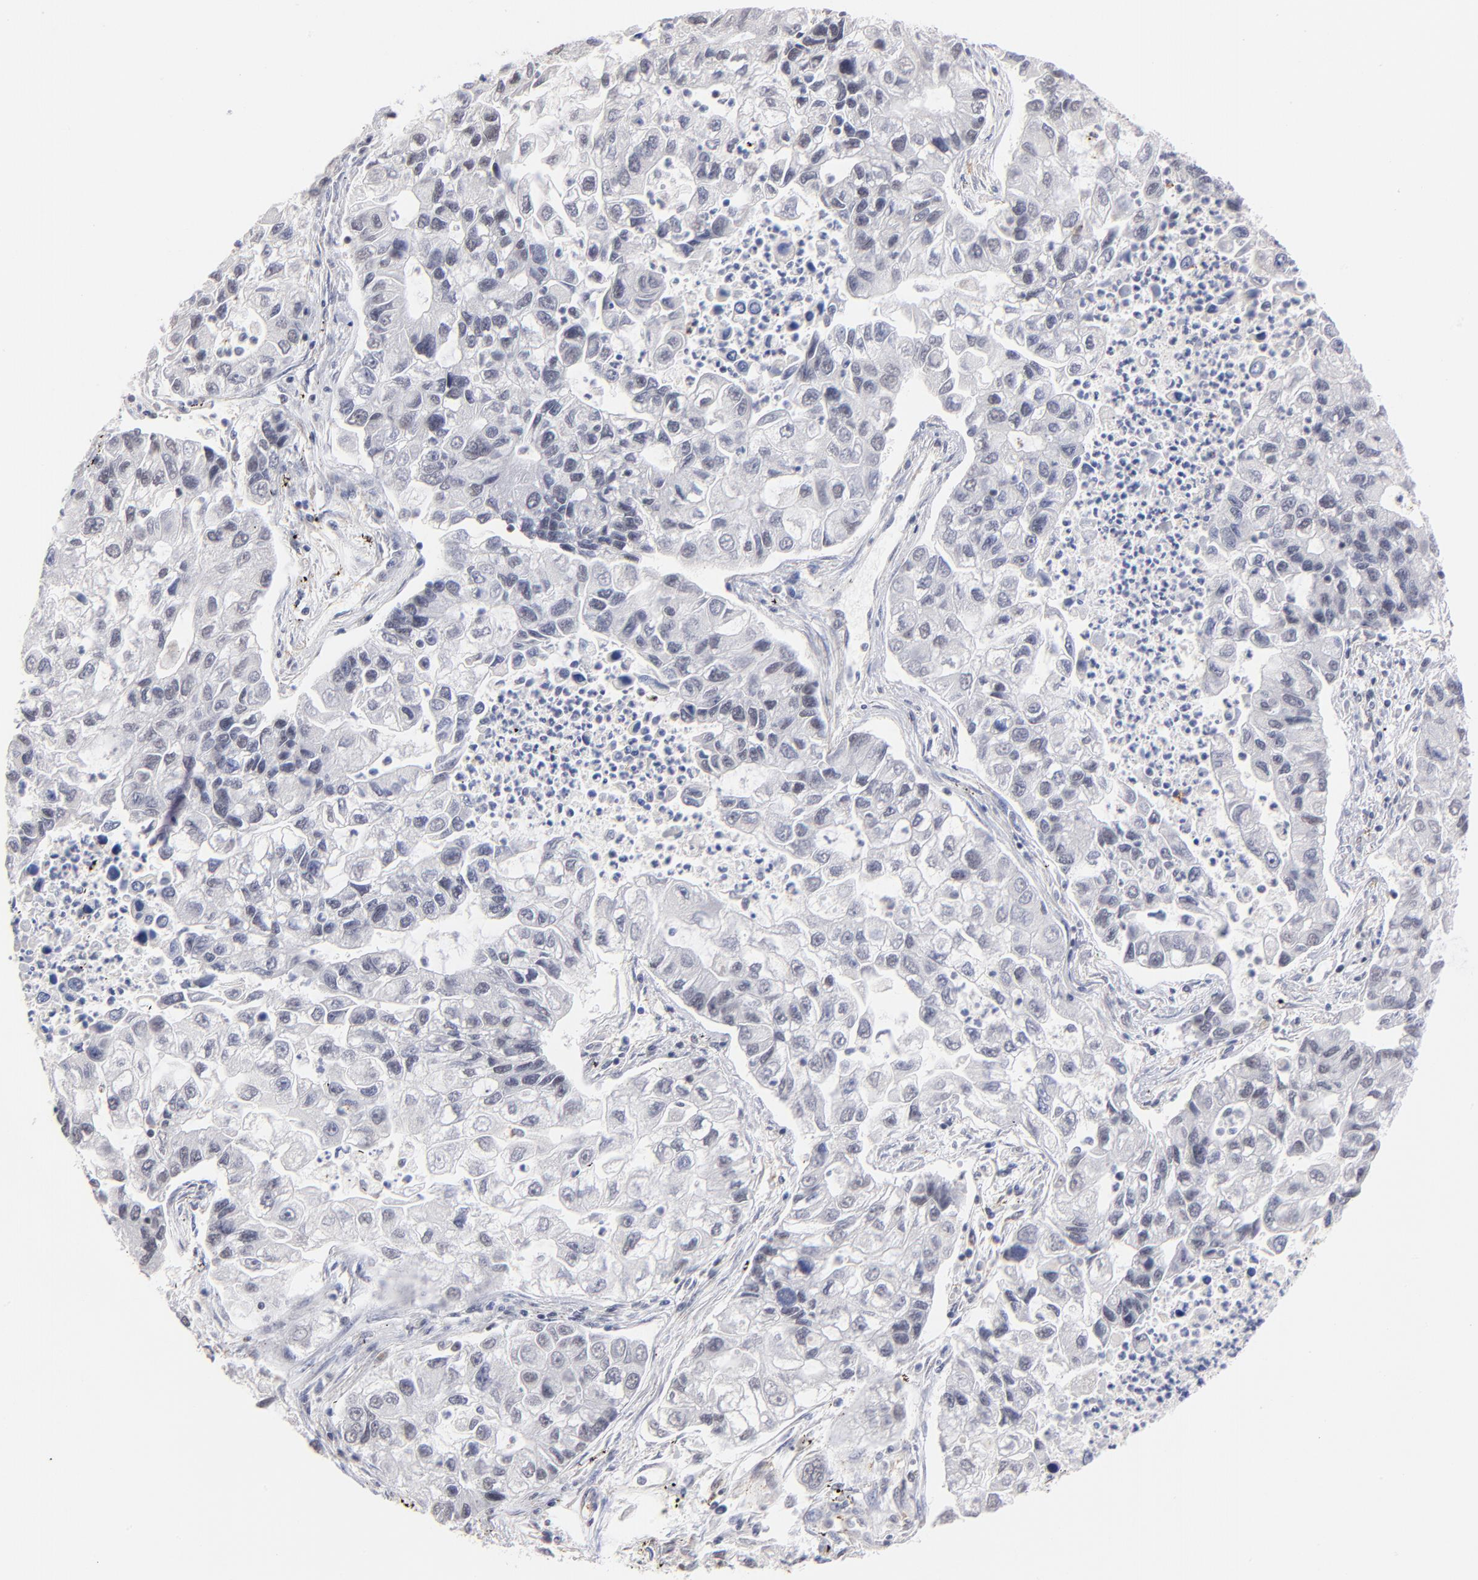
{"staining": {"intensity": "negative", "quantity": "none", "location": "none"}, "tissue": "lung cancer", "cell_type": "Tumor cells", "image_type": "cancer", "snomed": [{"axis": "morphology", "description": "Adenocarcinoma, NOS"}, {"axis": "topography", "description": "Lung"}], "caption": "Lung adenocarcinoma stained for a protein using immunohistochemistry (IHC) exhibits no staining tumor cells.", "gene": "GABPA", "patient": {"sex": "female", "age": 51}}